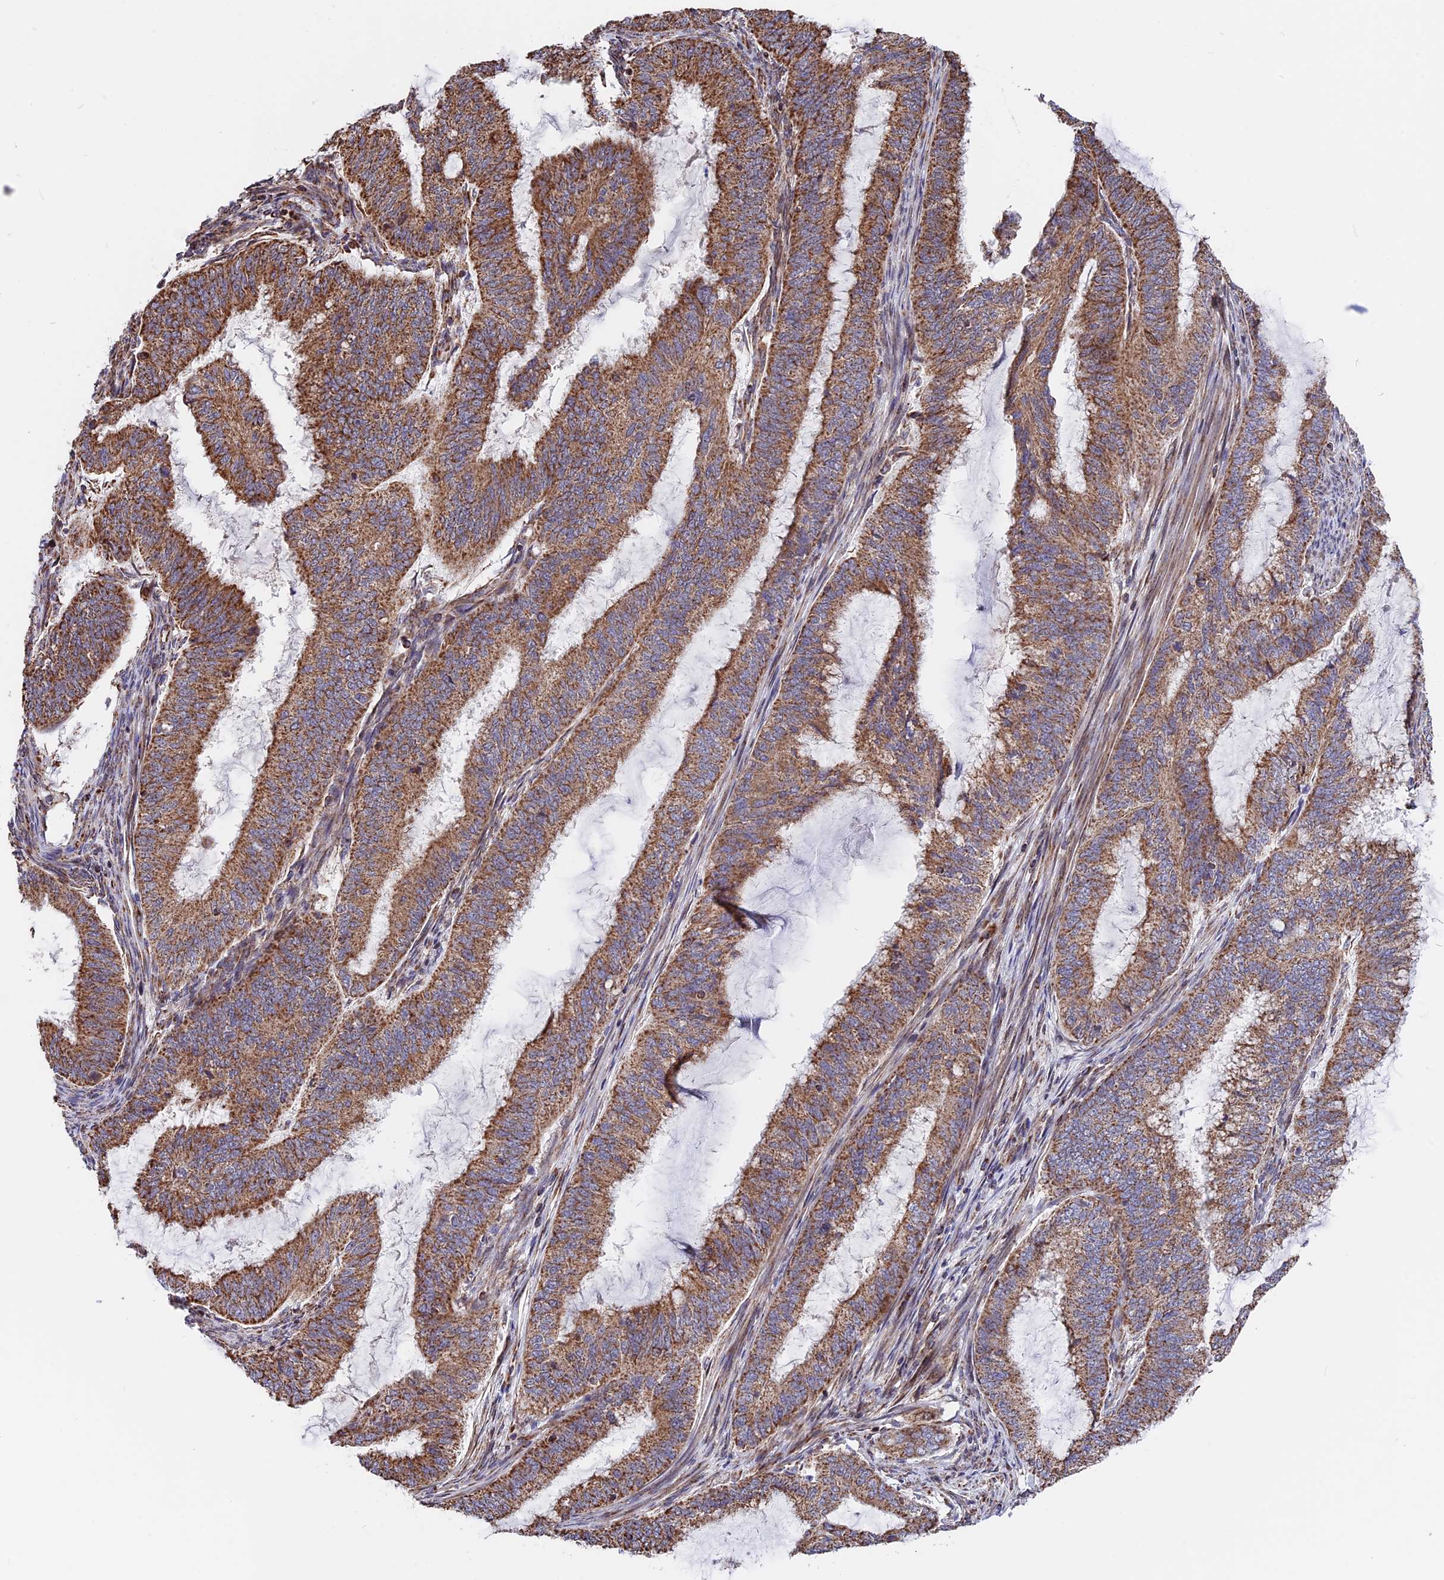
{"staining": {"intensity": "strong", "quantity": ">75%", "location": "cytoplasmic/membranous"}, "tissue": "endometrial cancer", "cell_type": "Tumor cells", "image_type": "cancer", "snomed": [{"axis": "morphology", "description": "Adenocarcinoma, NOS"}, {"axis": "topography", "description": "Endometrium"}], "caption": "Strong cytoplasmic/membranous positivity for a protein is present in approximately >75% of tumor cells of endometrial cancer using IHC.", "gene": "FAM174C", "patient": {"sex": "female", "age": 51}}